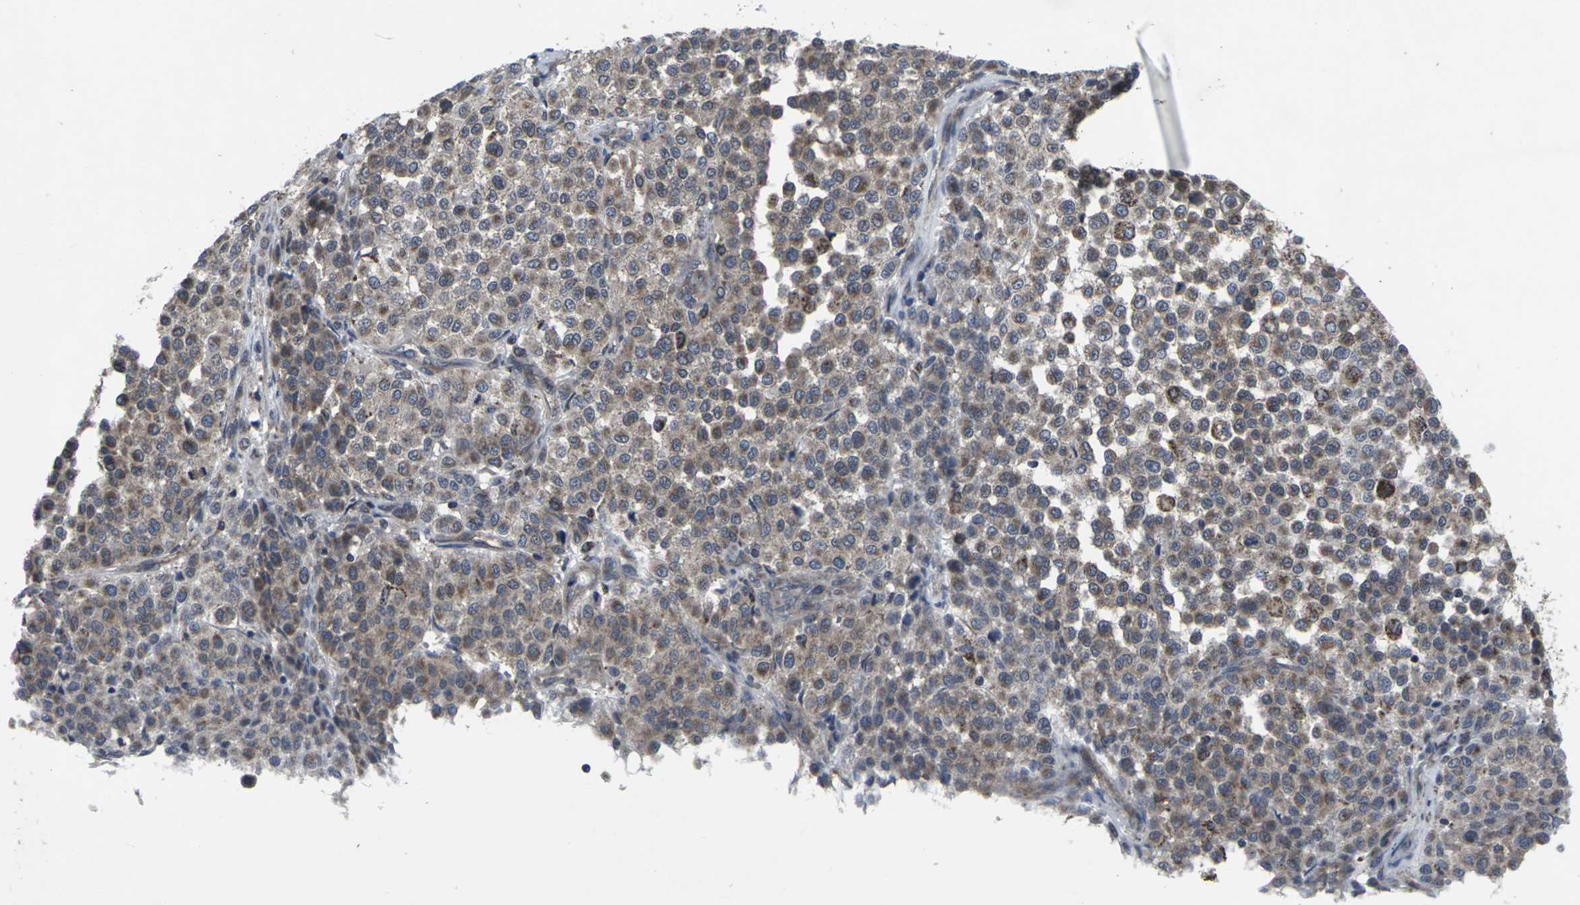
{"staining": {"intensity": "moderate", "quantity": ">75%", "location": "cytoplasmic/membranous"}, "tissue": "melanoma", "cell_type": "Tumor cells", "image_type": "cancer", "snomed": [{"axis": "morphology", "description": "Malignant melanoma, Metastatic site"}, {"axis": "topography", "description": "Pancreas"}], "caption": "Tumor cells demonstrate medium levels of moderate cytoplasmic/membranous positivity in about >75% of cells in melanoma. Nuclei are stained in blue.", "gene": "MAPKAPK2", "patient": {"sex": "female", "age": 30}}